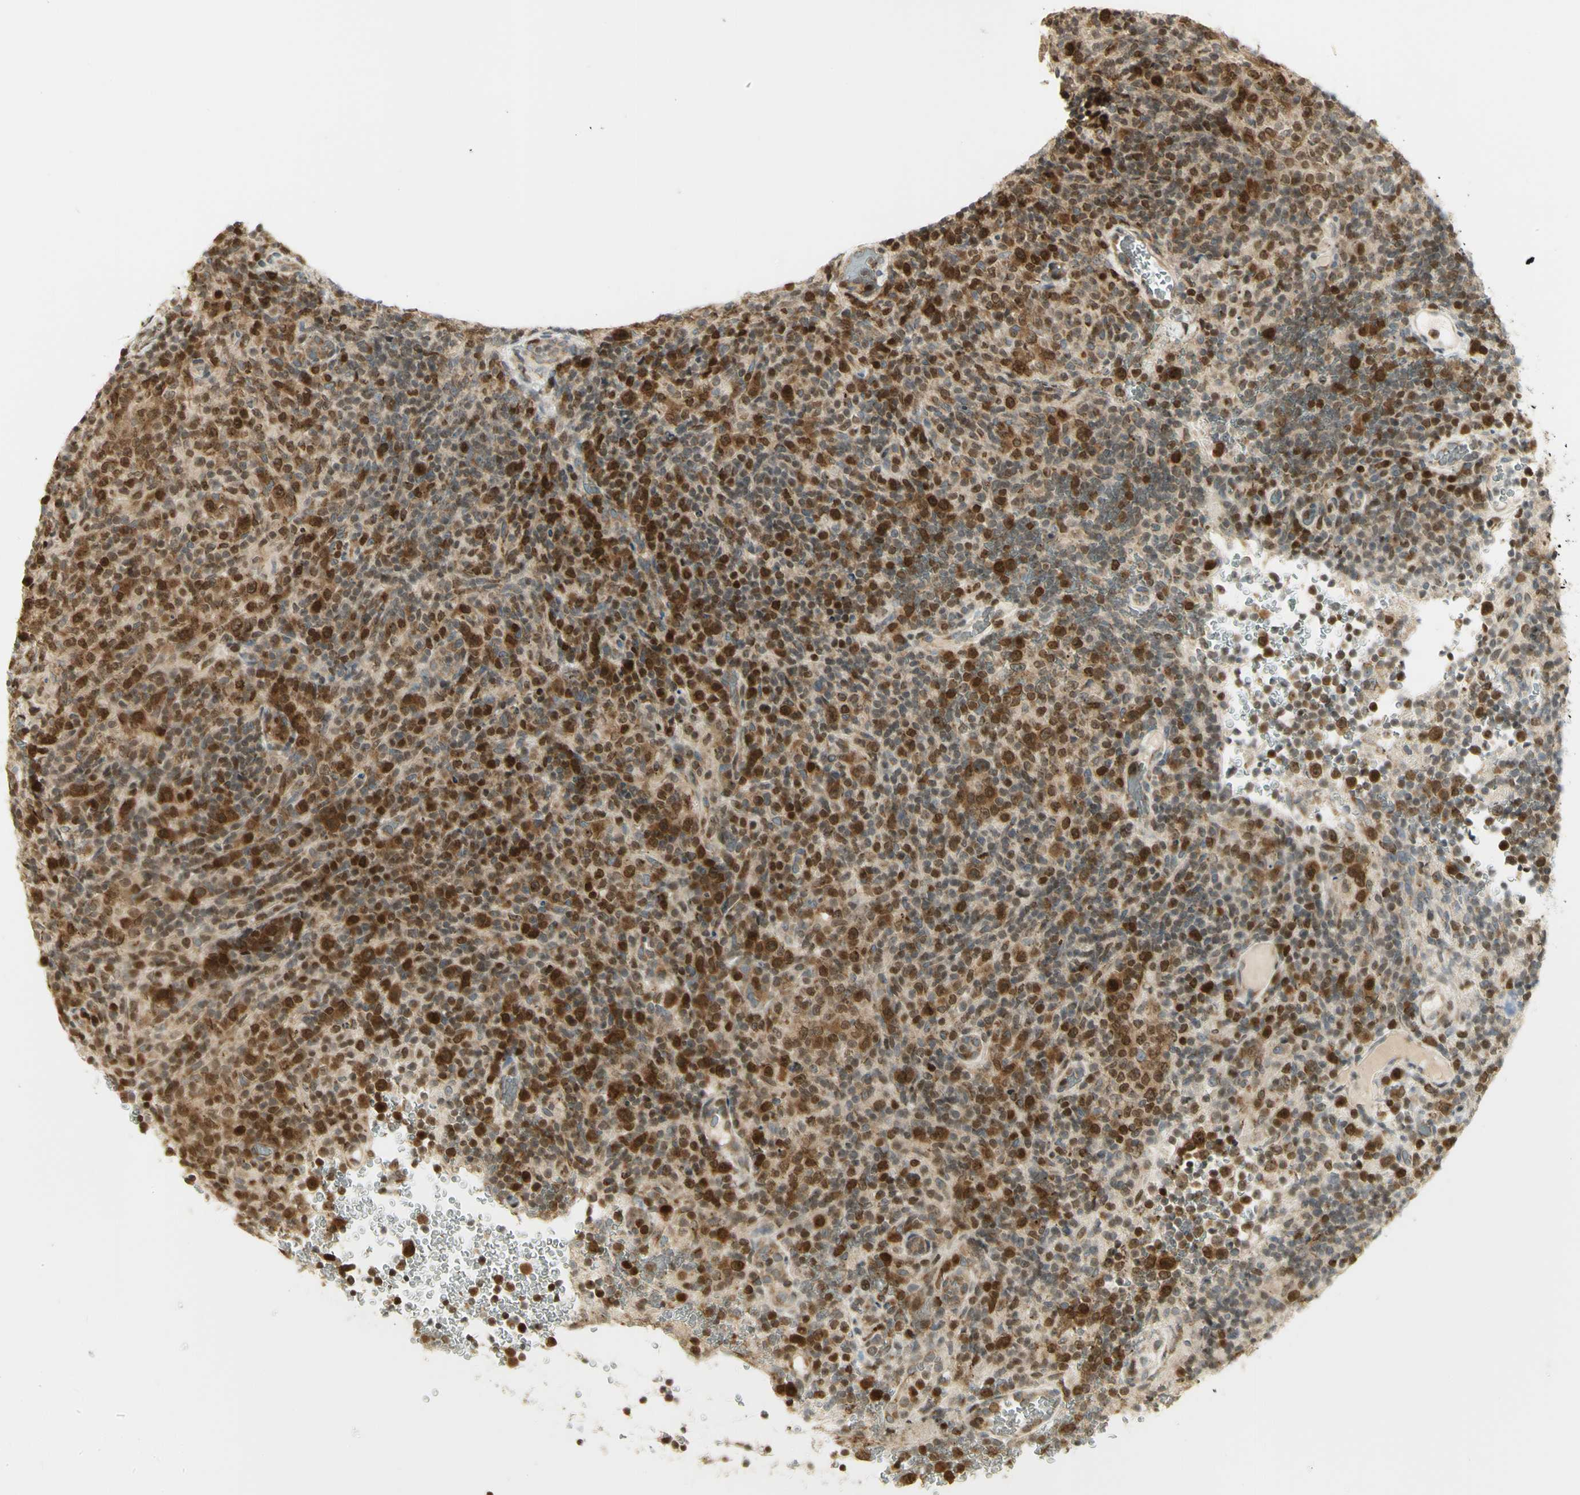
{"staining": {"intensity": "strong", "quantity": ">75%", "location": "cytoplasmic/membranous,nuclear"}, "tissue": "lymphoma", "cell_type": "Tumor cells", "image_type": "cancer", "snomed": [{"axis": "morphology", "description": "Malignant lymphoma, non-Hodgkin's type, High grade"}, {"axis": "topography", "description": "Lymph node"}], "caption": "This image displays immunohistochemistry staining of high-grade malignant lymphoma, non-Hodgkin's type, with high strong cytoplasmic/membranous and nuclear positivity in about >75% of tumor cells.", "gene": "KIF11", "patient": {"sex": "female", "age": 76}}